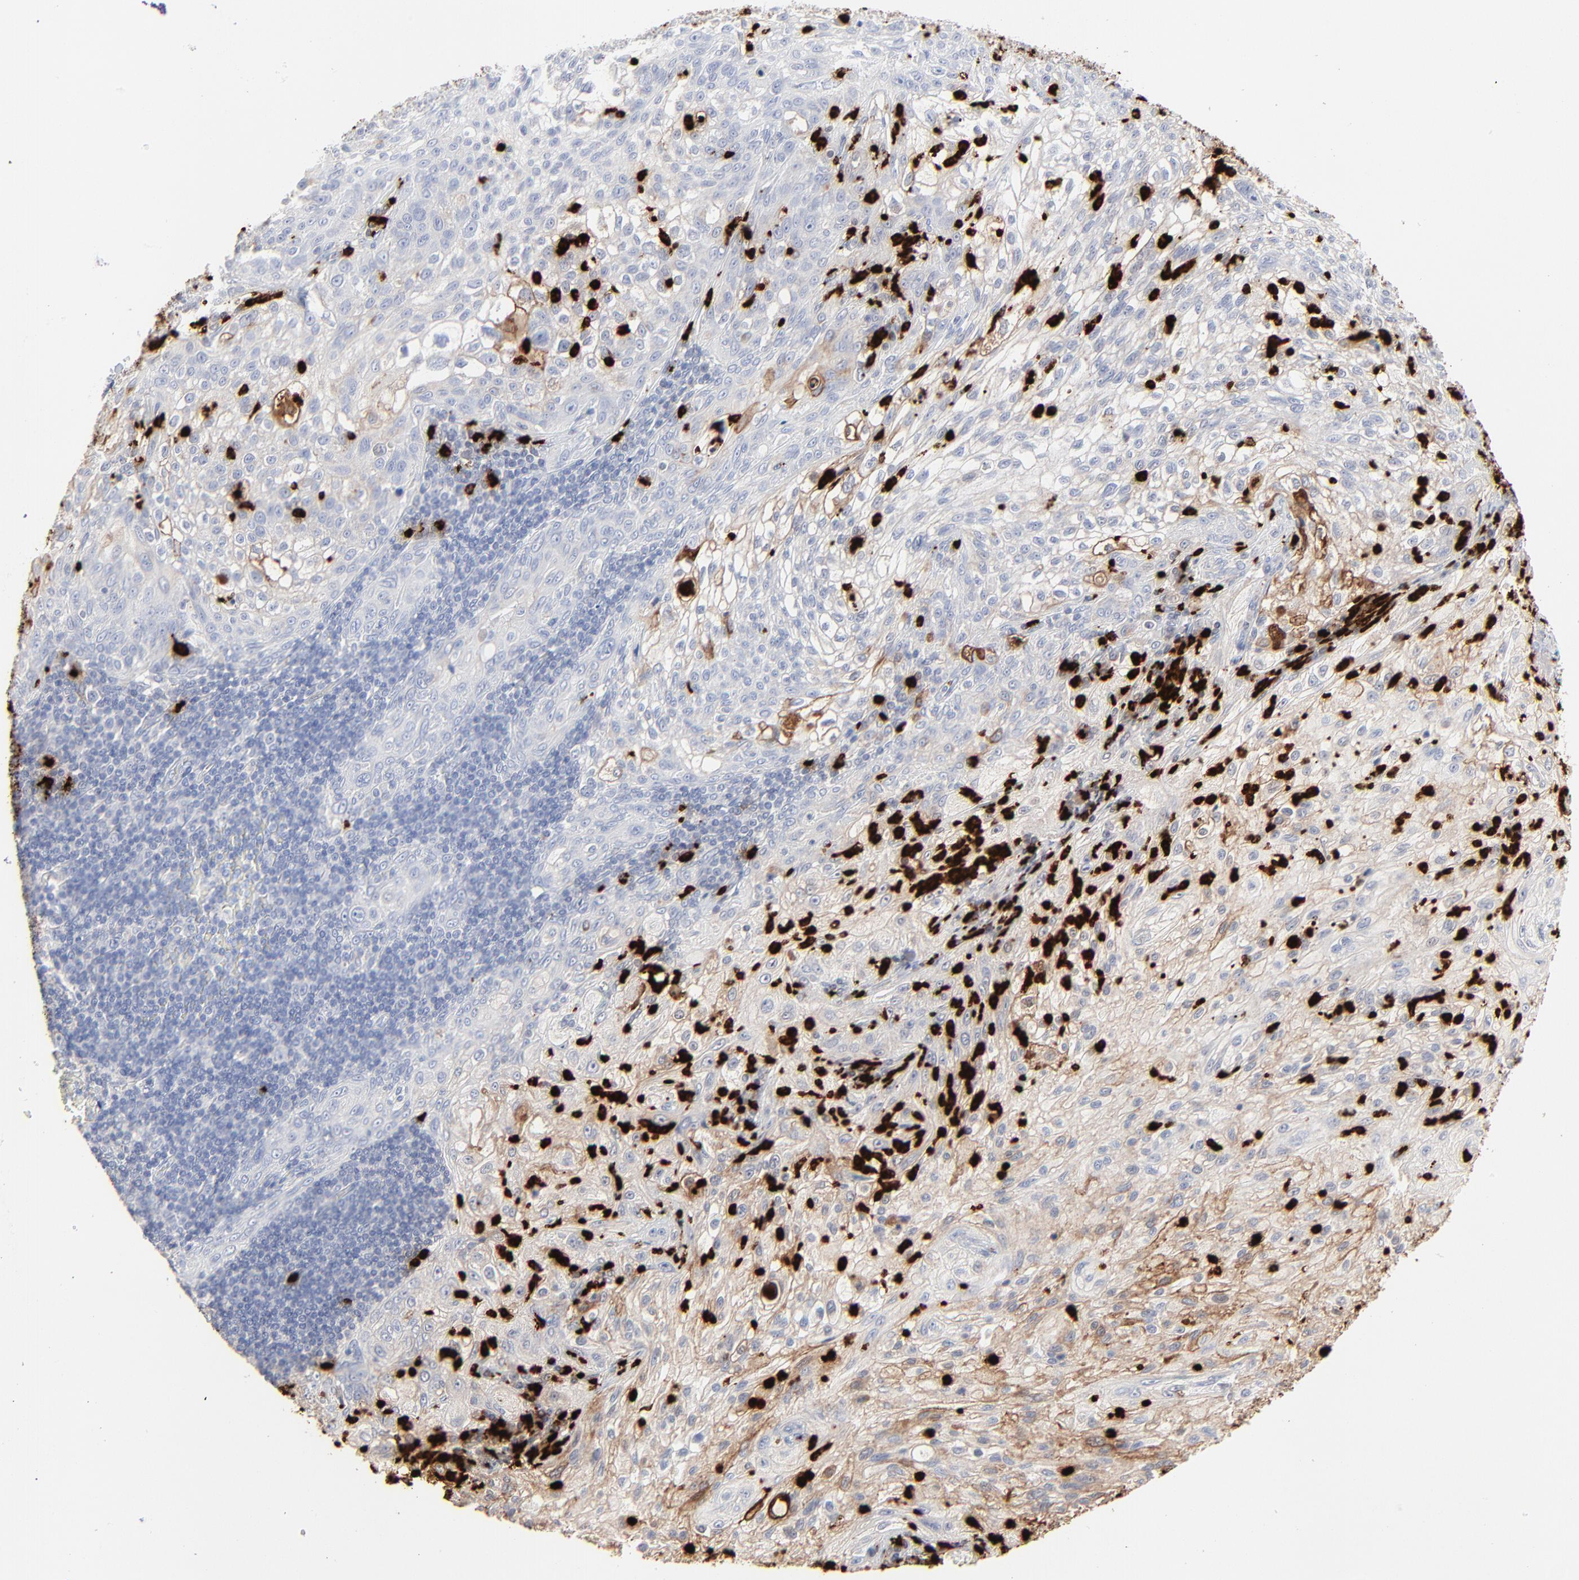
{"staining": {"intensity": "weak", "quantity": ">75%", "location": "cytoplasmic/membranous"}, "tissue": "lung cancer", "cell_type": "Tumor cells", "image_type": "cancer", "snomed": [{"axis": "morphology", "description": "Inflammation, NOS"}, {"axis": "morphology", "description": "Squamous cell carcinoma, NOS"}, {"axis": "topography", "description": "Lymph node"}, {"axis": "topography", "description": "Soft tissue"}, {"axis": "topography", "description": "Lung"}], "caption": "The photomicrograph demonstrates staining of lung cancer, revealing weak cytoplasmic/membranous protein staining (brown color) within tumor cells.", "gene": "LCN2", "patient": {"sex": "male", "age": 66}}